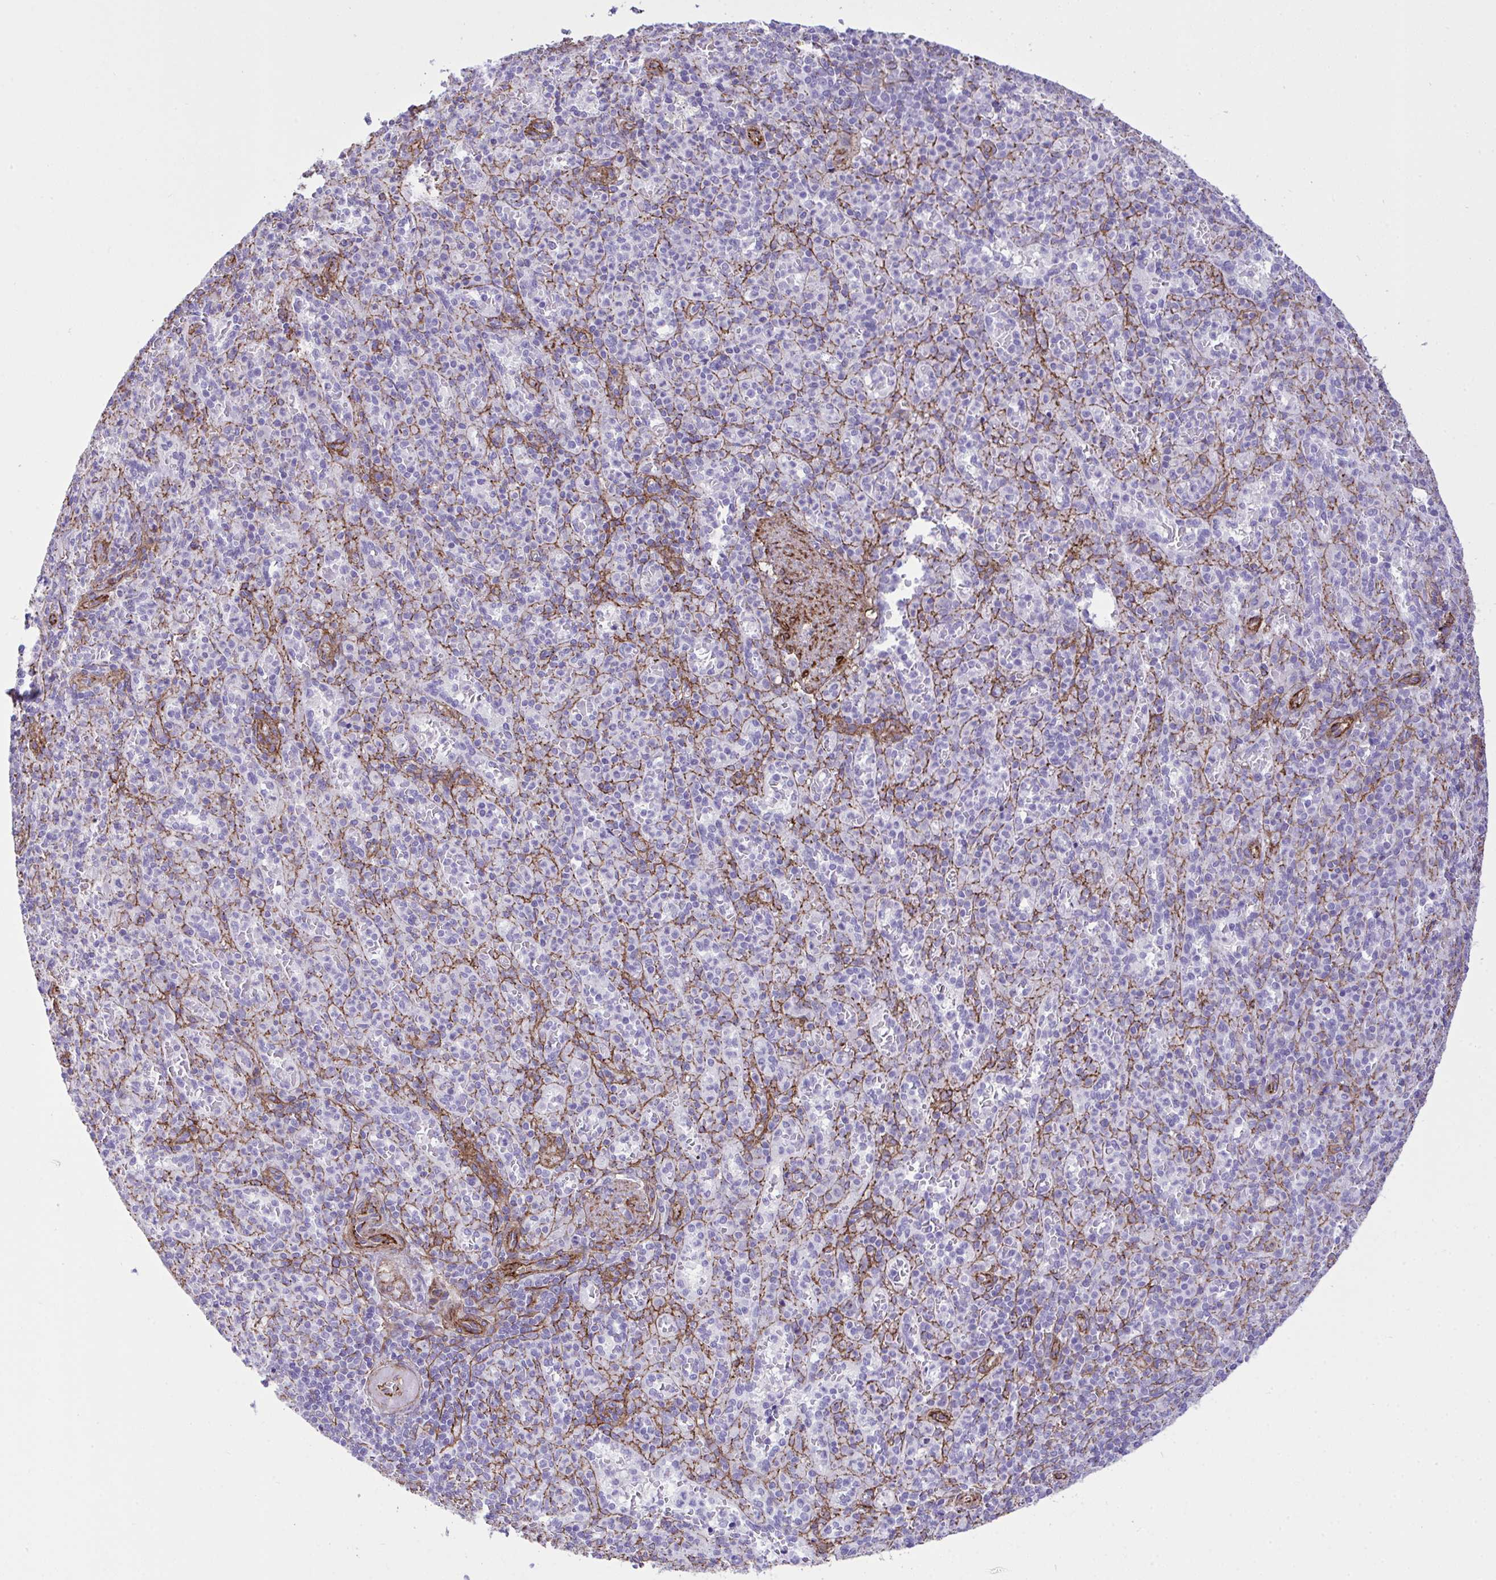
{"staining": {"intensity": "negative", "quantity": "none", "location": "none"}, "tissue": "spleen", "cell_type": "Cells in red pulp", "image_type": "normal", "snomed": [{"axis": "morphology", "description": "Normal tissue, NOS"}, {"axis": "topography", "description": "Spleen"}], "caption": "Protein analysis of unremarkable spleen displays no significant expression in cells in red pulp.", "gene": "SYNPO2L", "patient": {"sex": "female", "age": 74}}